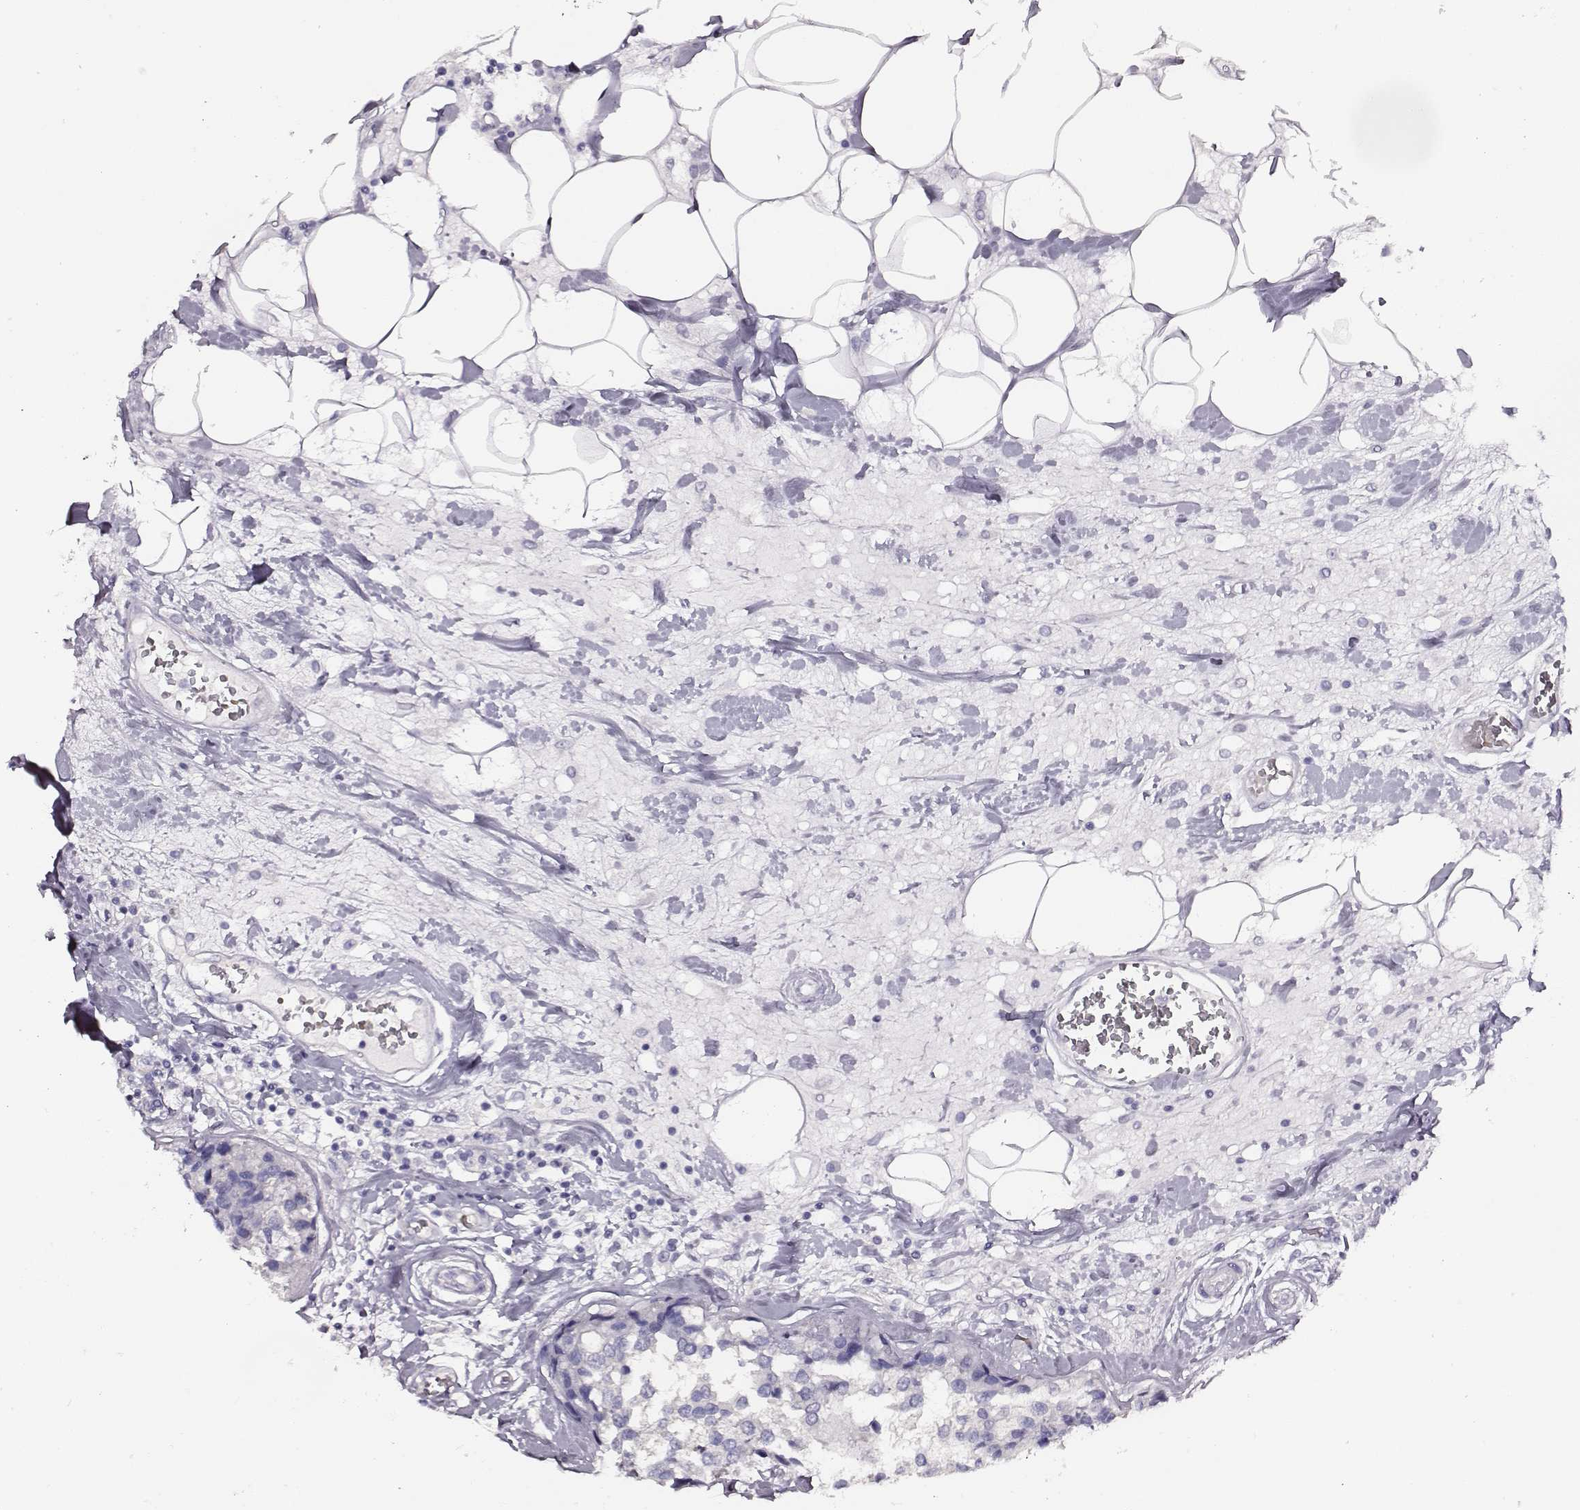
{"staining": {"intensity": "negative", "quantity": "none", "location": "none"}, "tissue": "breast cancer", "cell_type": "Tumor cells", "image_type": "cancer", "snomed": [{"axis": "morphology", "description": "Lobular carcinoma"}, {"axis": "topography", "description": "Breast"}], "caption": "This is a photomicrograph of immunohistochemistry (IHC) staining of breast lobular carcinoma, which shows no expression in tumor cells.", "gene": "AADAT", "patient": {"sex": "female", "age": 59}}